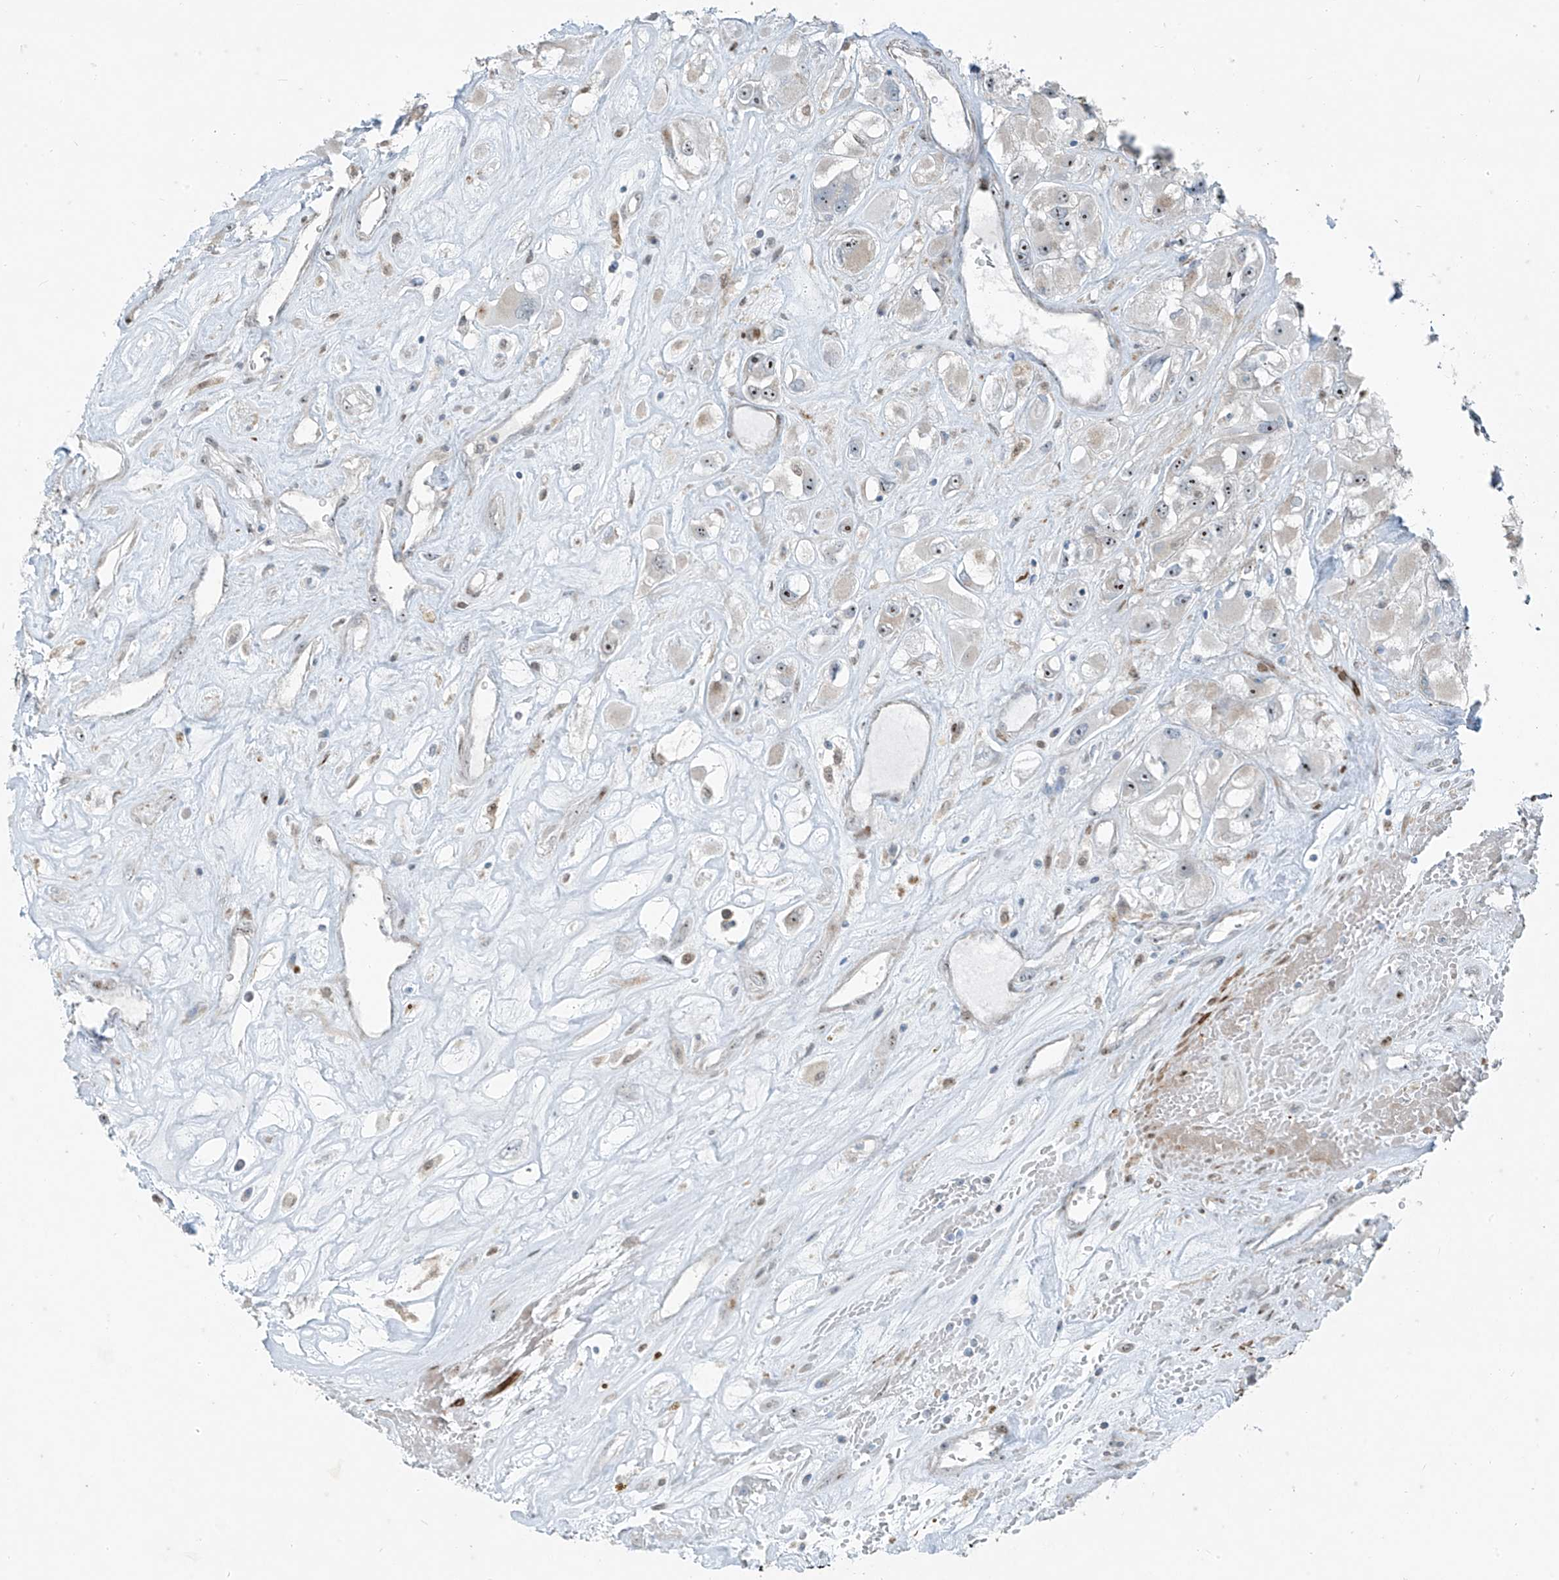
{"staining": {"intensity": "negative", "quantity": "none", "location": "none"}, "tissue": "renal cancer", "cell_type": "Tumor cells", "image_type": "cancer", "snomed": [{"axis": "morphology", "description": "Adenocarcinoma, NOS"}, {"axis": "topography", "description": "Kidney"}], "caption": "Immunohistochemistry micrograph of neoplastic tissue: human renal adenocarcinoma stained with DAB (3,3'-diaminobenzidine) exhibits no significant protein expression in tumor cells. The staining is performed using DAB (3,3'-diaminobenzidine) brown chromogen with nuclei counter-stained in using hematoxylin.", "gene": "PPCS", "patient": {"sex": "female", "age": 52}}